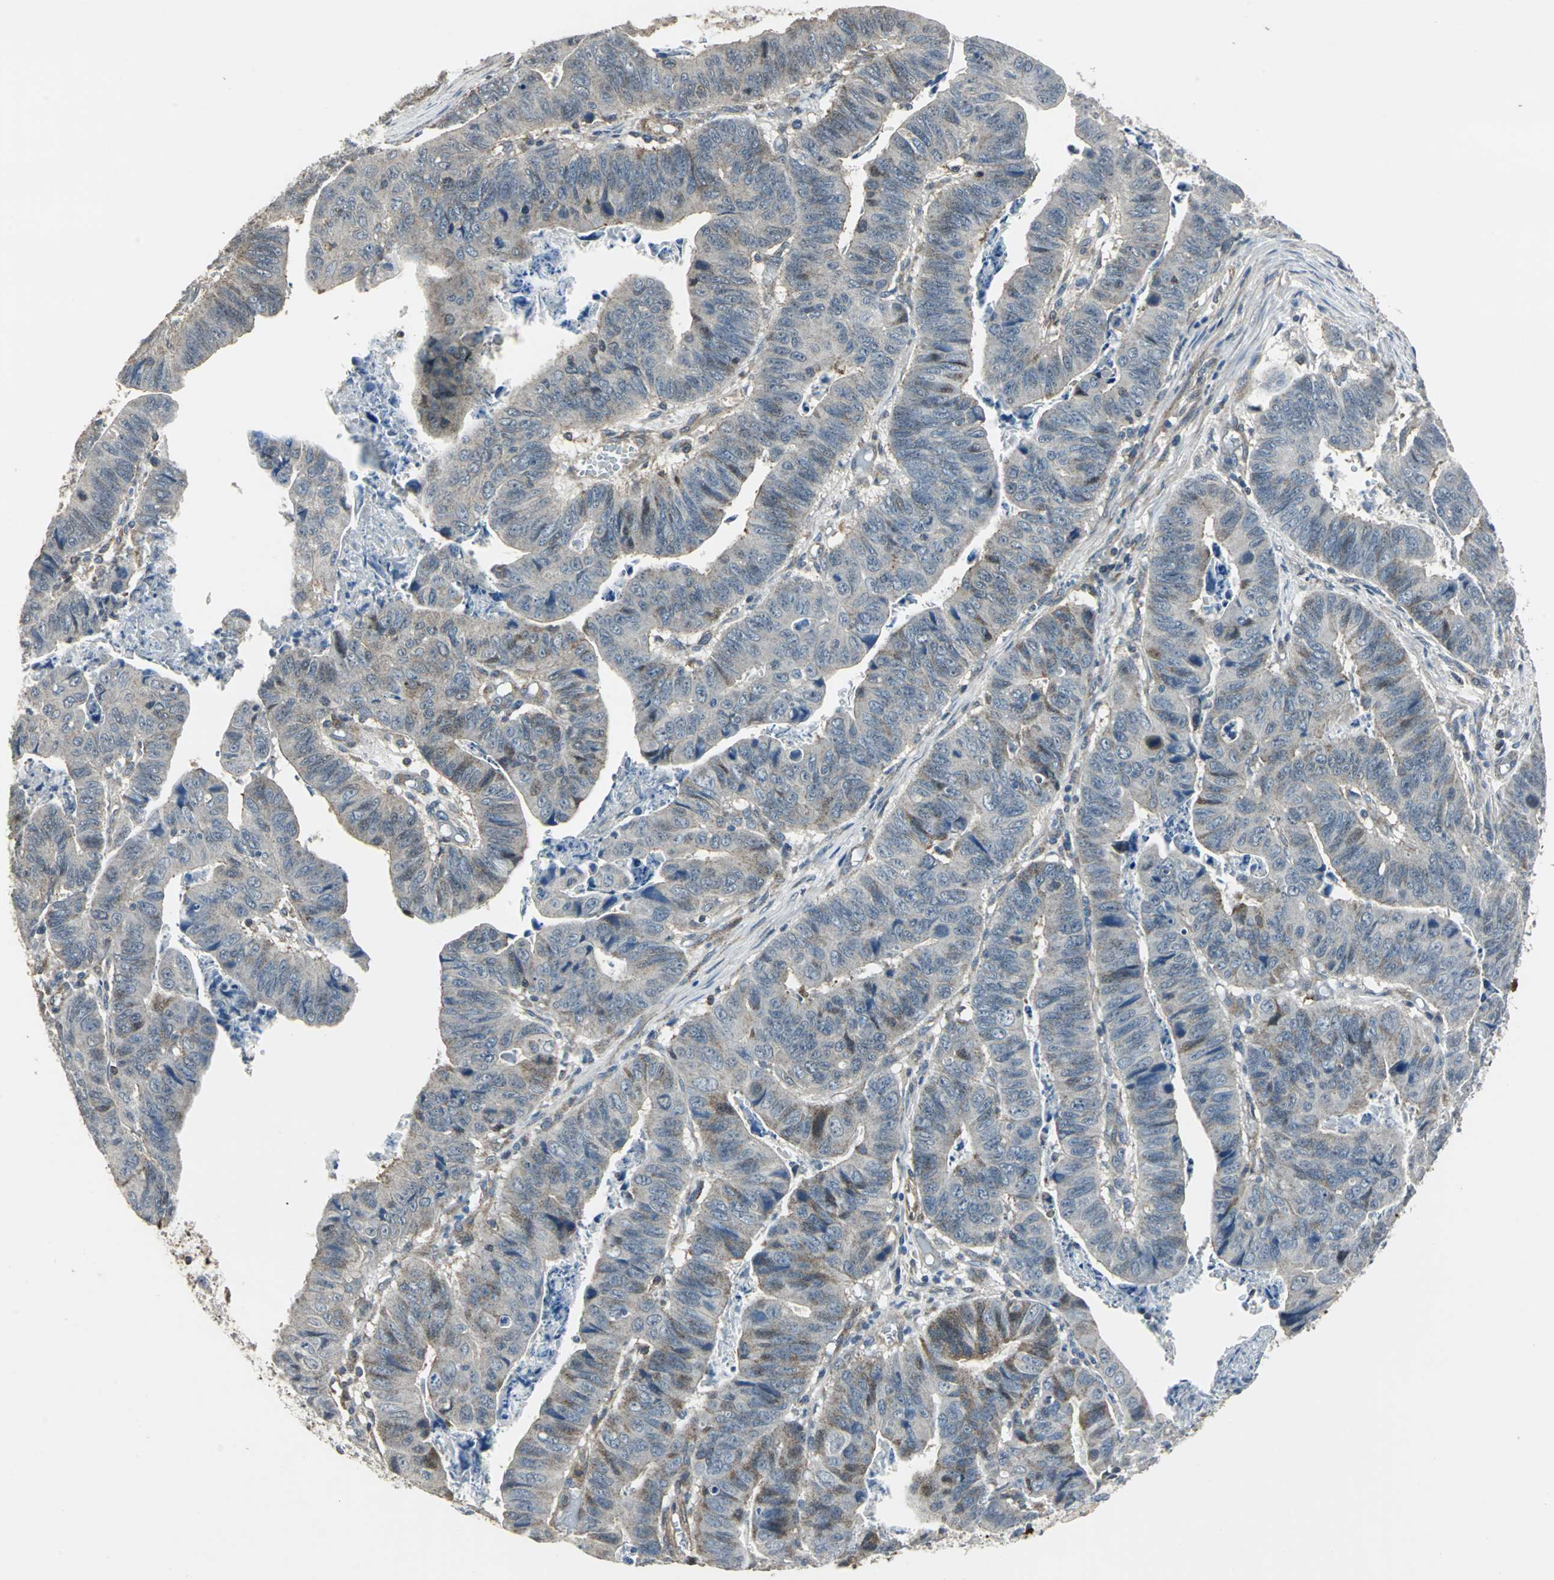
{"staining": {"intensity": "weak", "quantity": "25%-75%", "location": "cytoplasmic/membranous"}, "tissue": "stomach cancer", "cell_type": "Tumor cells", "image_type": "cancer", "snomed": [{"axis": "morphology", "description": "Adenocarcinoma, NOS"}, {"axis": "topography", "description": "Stomach, lower"}], "caption": "Immunohistochemical staining of human stomach cancer (adenocarcinoma) reveals low levels of weak cytoplasmic/membranous positivity in about 25%-75% of tumor cells.", "gene": "DNAJB4", "patient": {"sex": "male", "age": 77}}